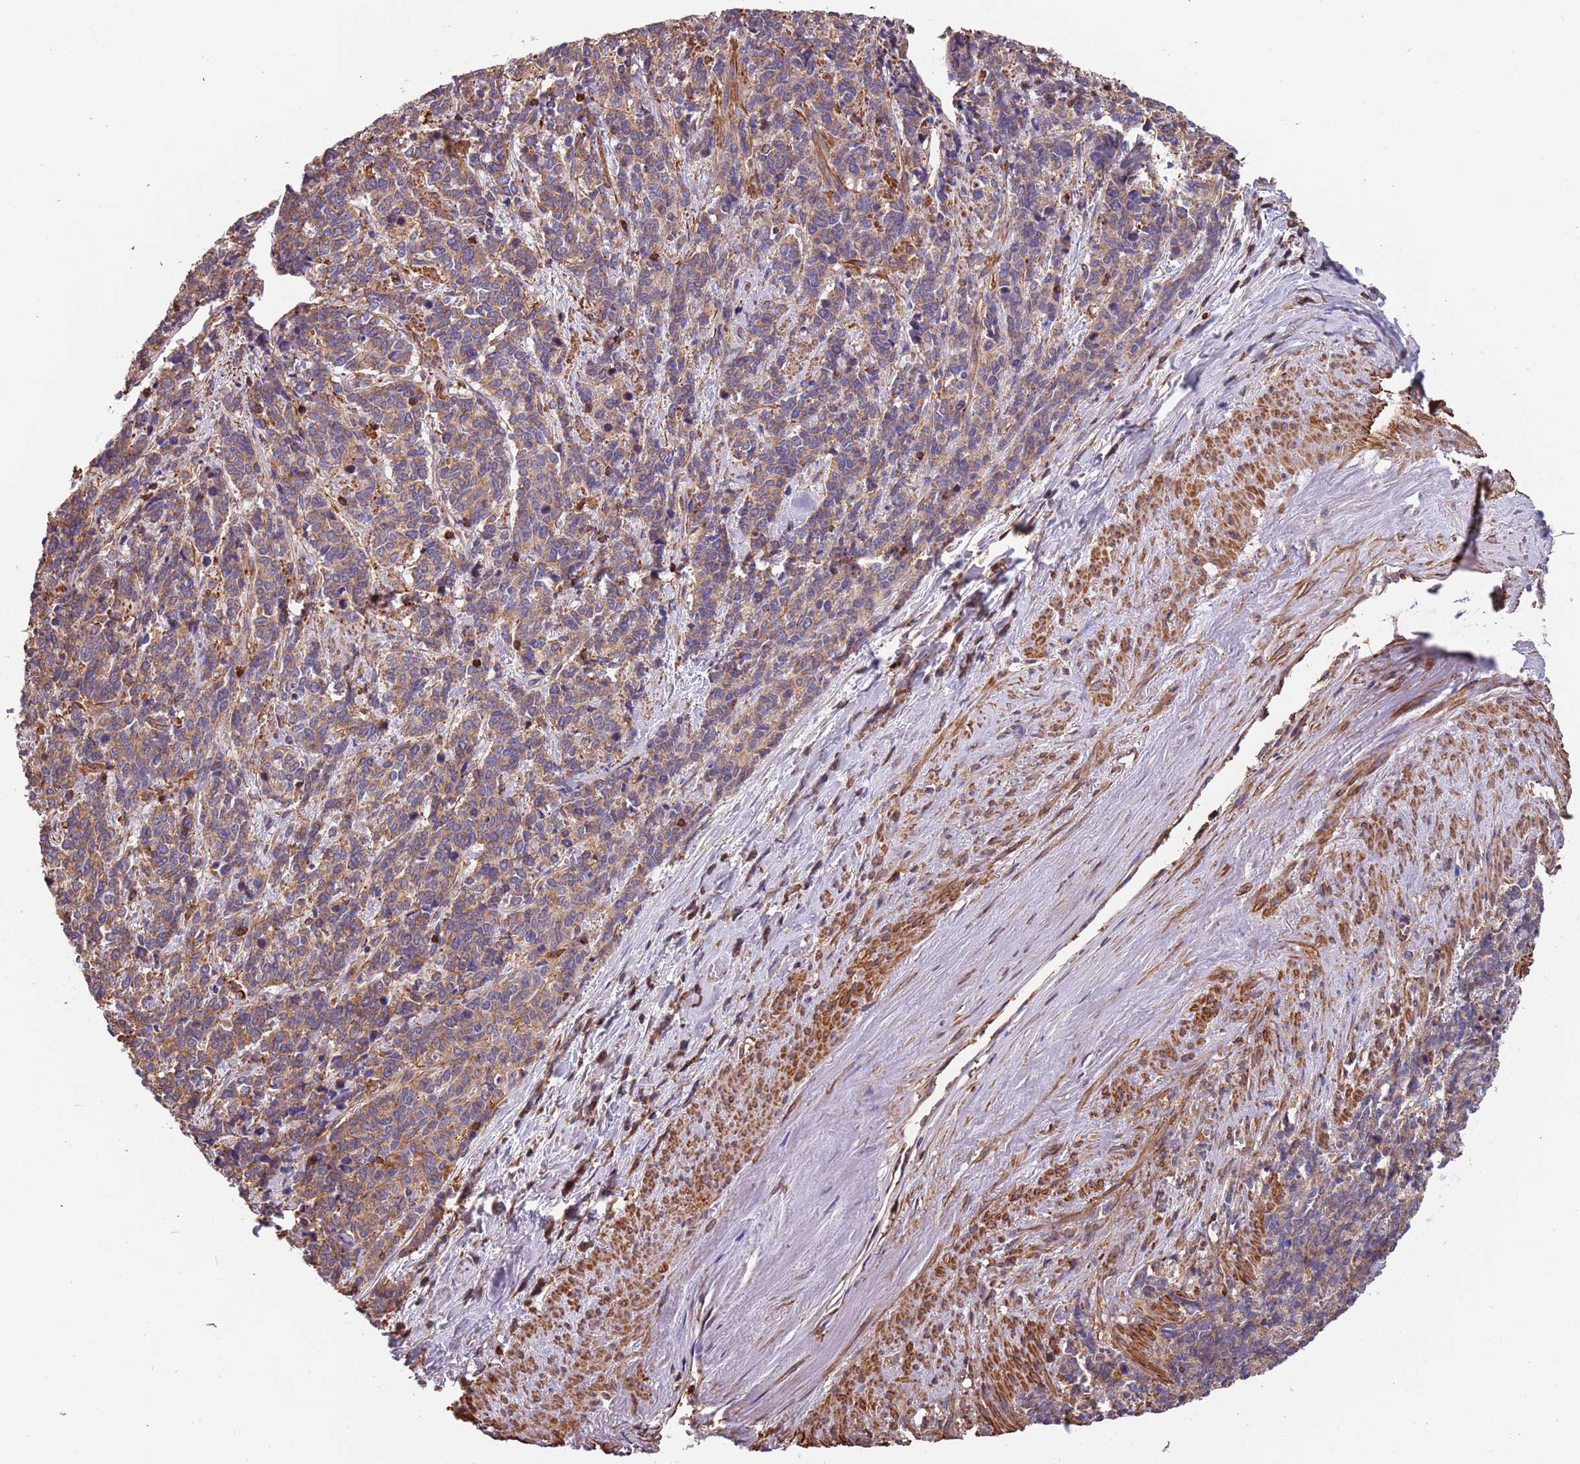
{"staining": {"intensity": "moderate", "quantity": ">75%", "location": "cytoplasmic/membranous"}, "tissue": "cervical cancer", "cell_type": "Tumor cells", "image_type": "cancer", "snomed": [{"axis": "morphology", "description": "Squamous cell carcinoma, NOS"}, {"axis": "topography", "description": "Cervix"}], "caption": "An IHC image of neoplastic tissue is shown. Protein staining in brown shows moderate cytoplasmic/membranous positivity in squamous cell carcinoma (cervical) within tumor cells. Ihc stains the protein in brown and the nuclei are stained blue.", "gene": "SYT4", "patient": {"sex": "female", "age": 60}}